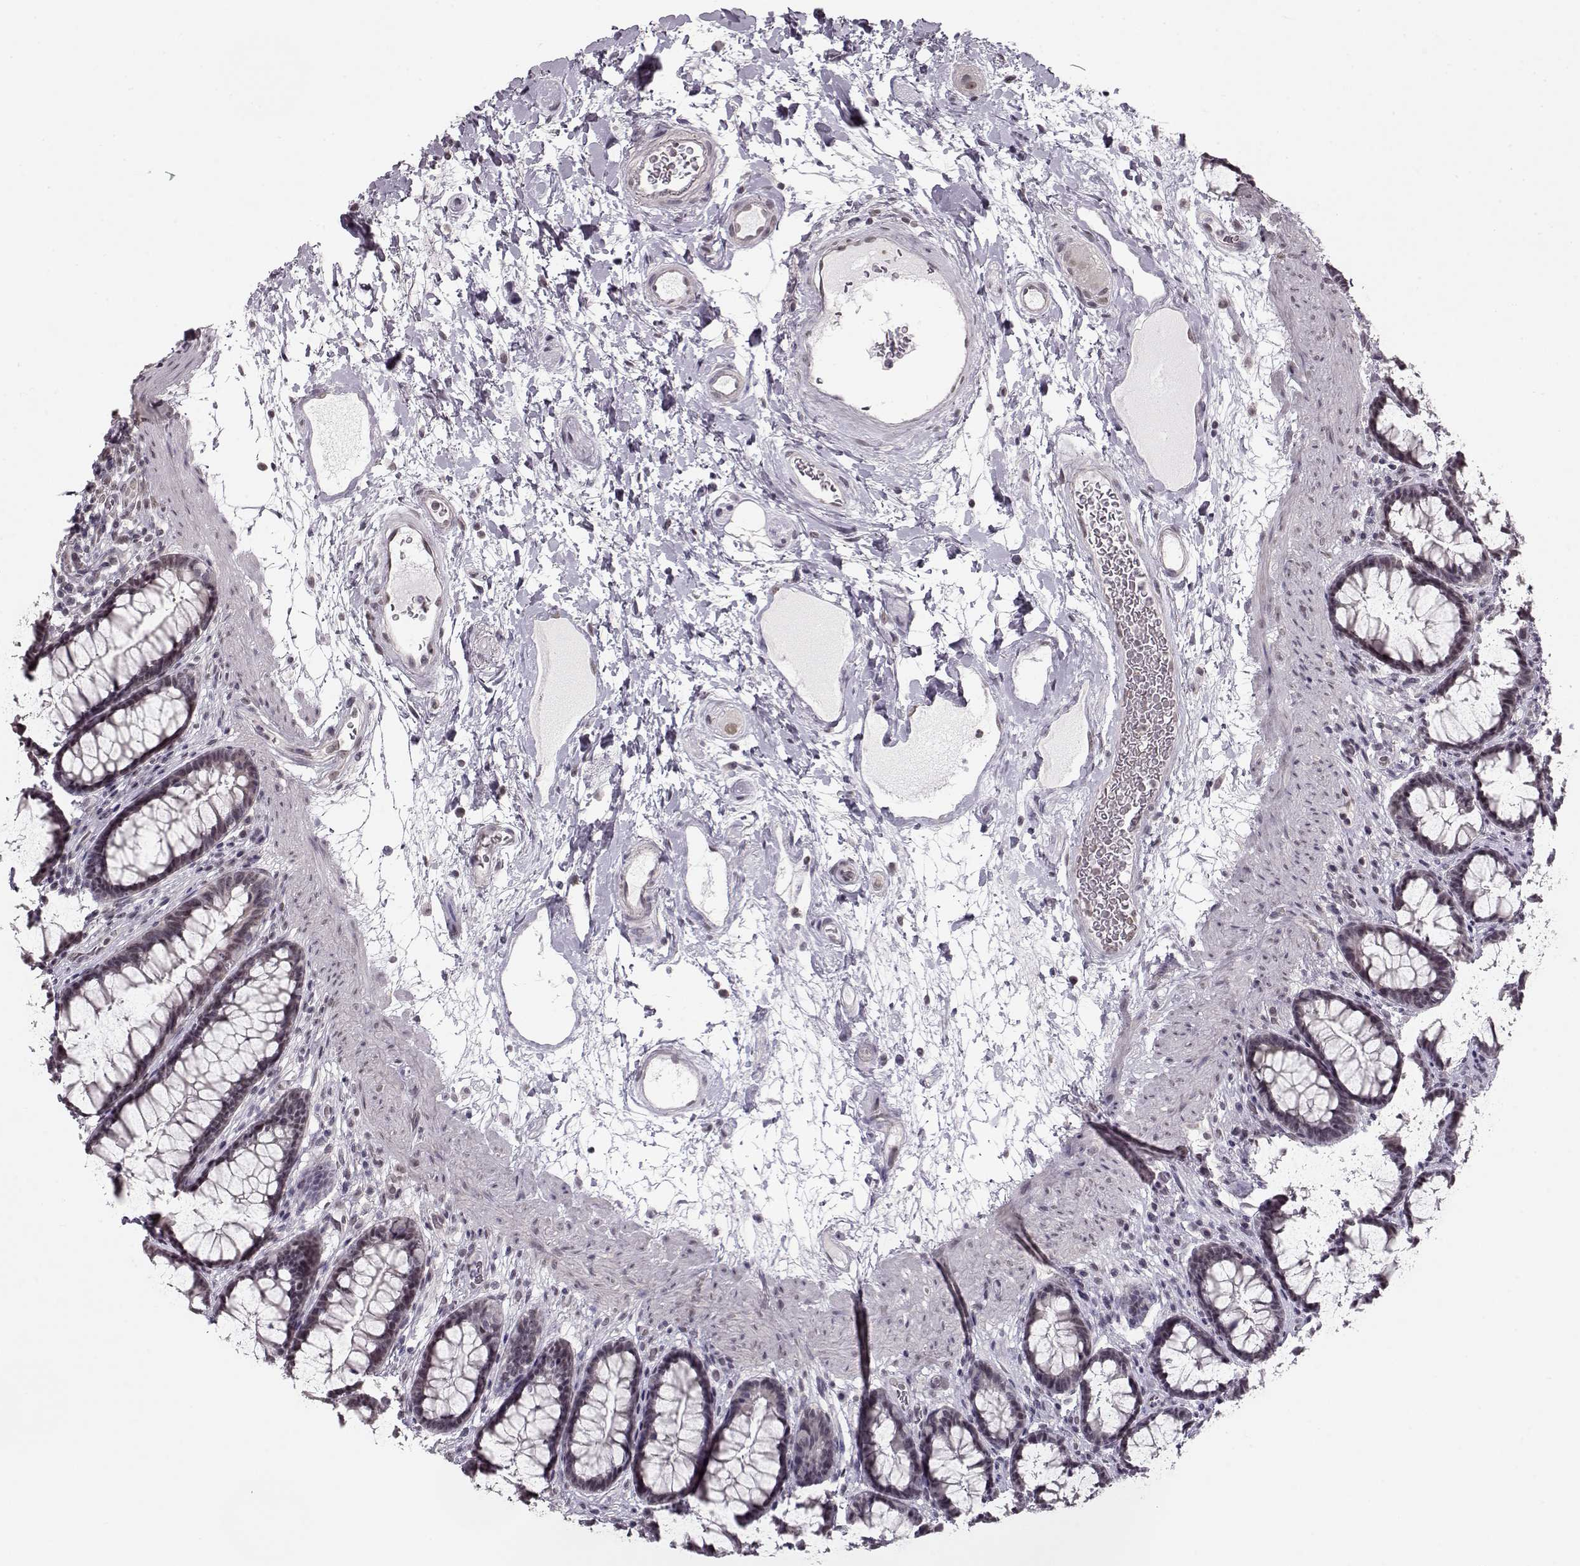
{"staining": {"intensity": "negative", "quantity": "none", "location": "none"}, "tissue": "rectum", "cell_type": "Glandular cells", "image_type": "normal", "snomed": [{"axis": "morphology", "description": "Normal tissue, NOS"}, {"axis": "topography", "description": "Rectum"}], "caption": "Human rectum stained for a protein using immunohistochemistry (IHC) reveals no positivity in glandular cells.", "gene": "PCP4", "patient": {"sex": "male", "age": 72}}